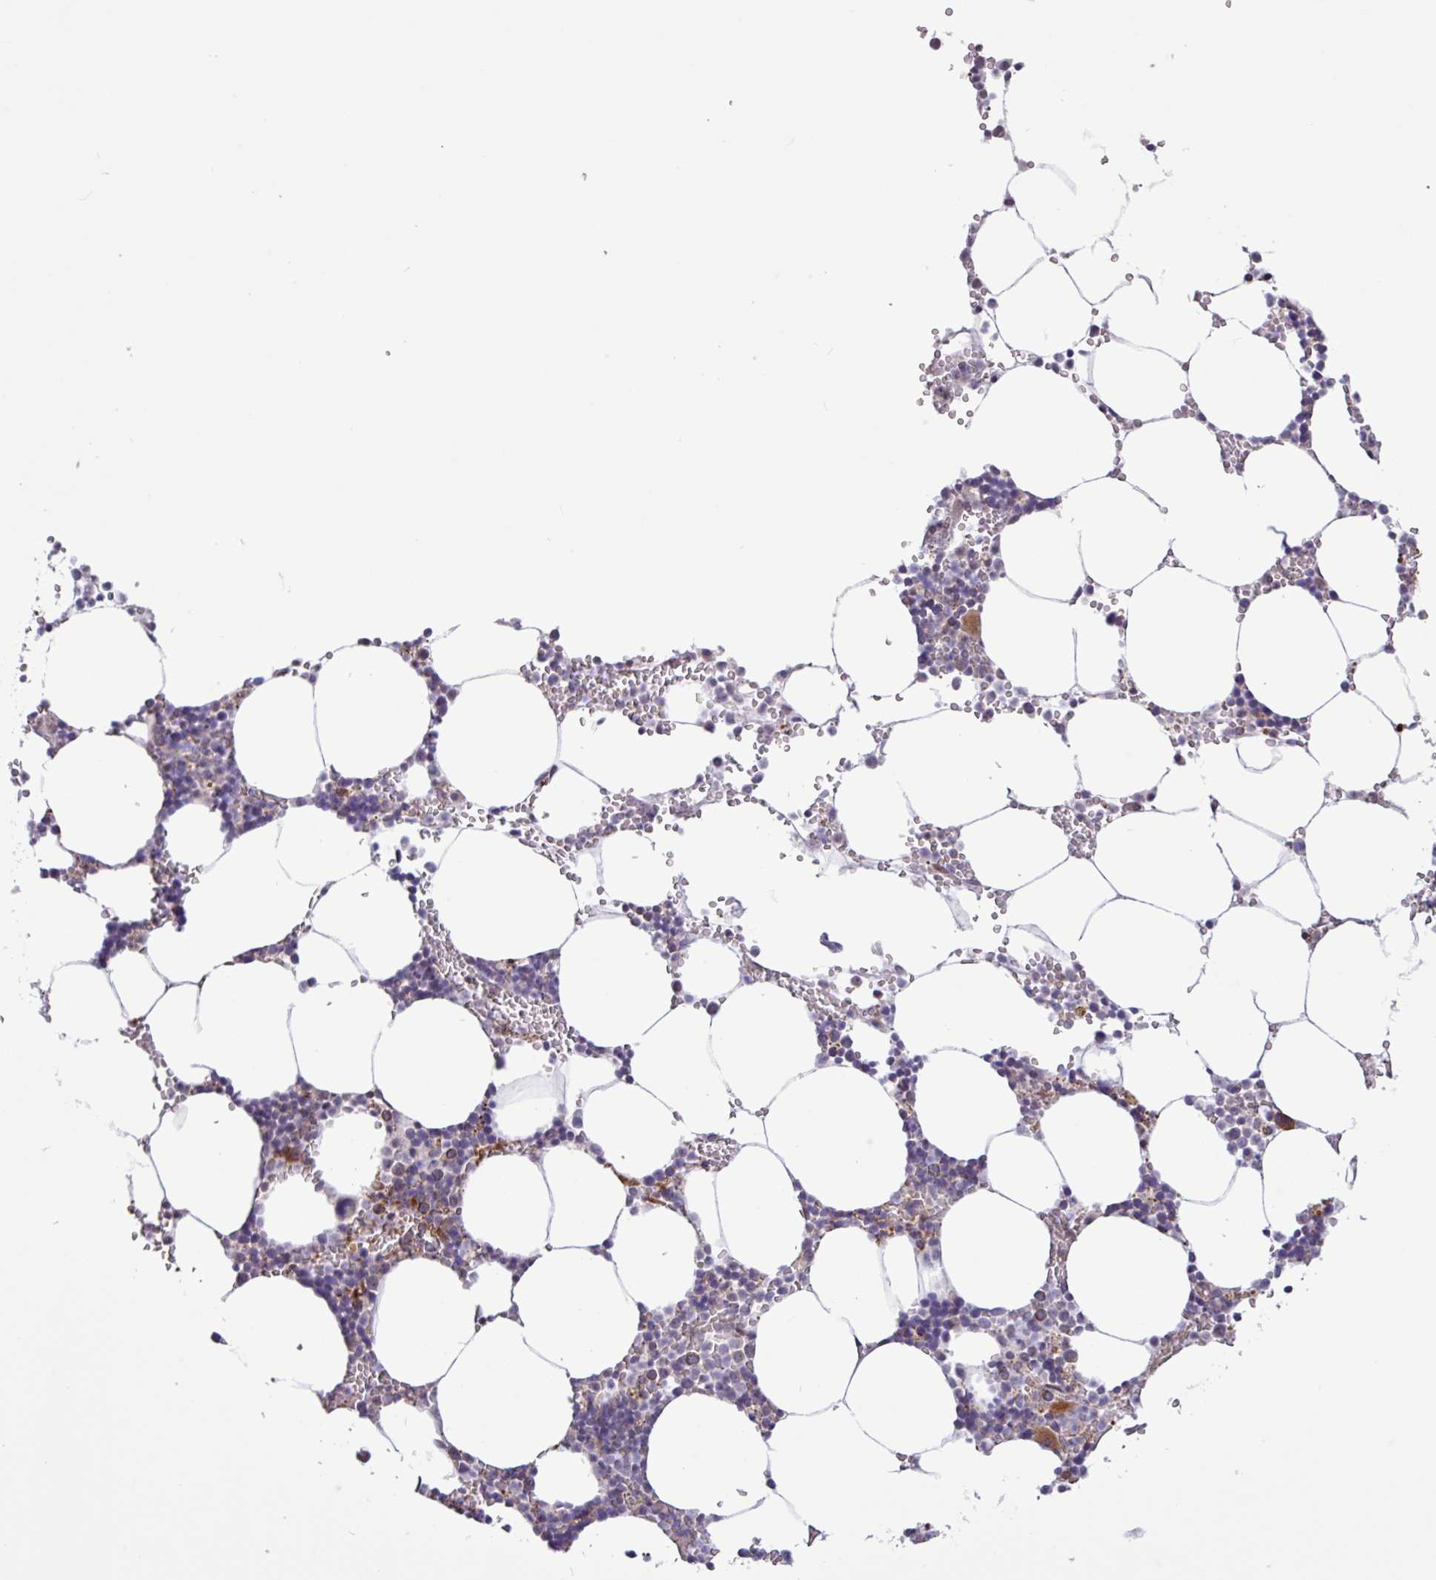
{"staining": {"intensity": "moderate", "quantity": "<25%", "location": "cytoplasmic/membranous"}, "tissue": "bone marrow", "cell_type": "Hematopoietic cells", "image_type": "normal", "snomed": [{"axis": "morphology", "description": "Normal tissue, NOS"}, {"axis": "topography", "description": "Bone marrow"}], "caption": "IHC (DAB (3,3'-diaminobenzidine)) staining of benign bone marrow displays moderate cytoplasmic/membranous protein positivity in about <25% of hematopoietic cells.", "gene": "RTL3", "patient": {"sex": "male", "age": 70}}